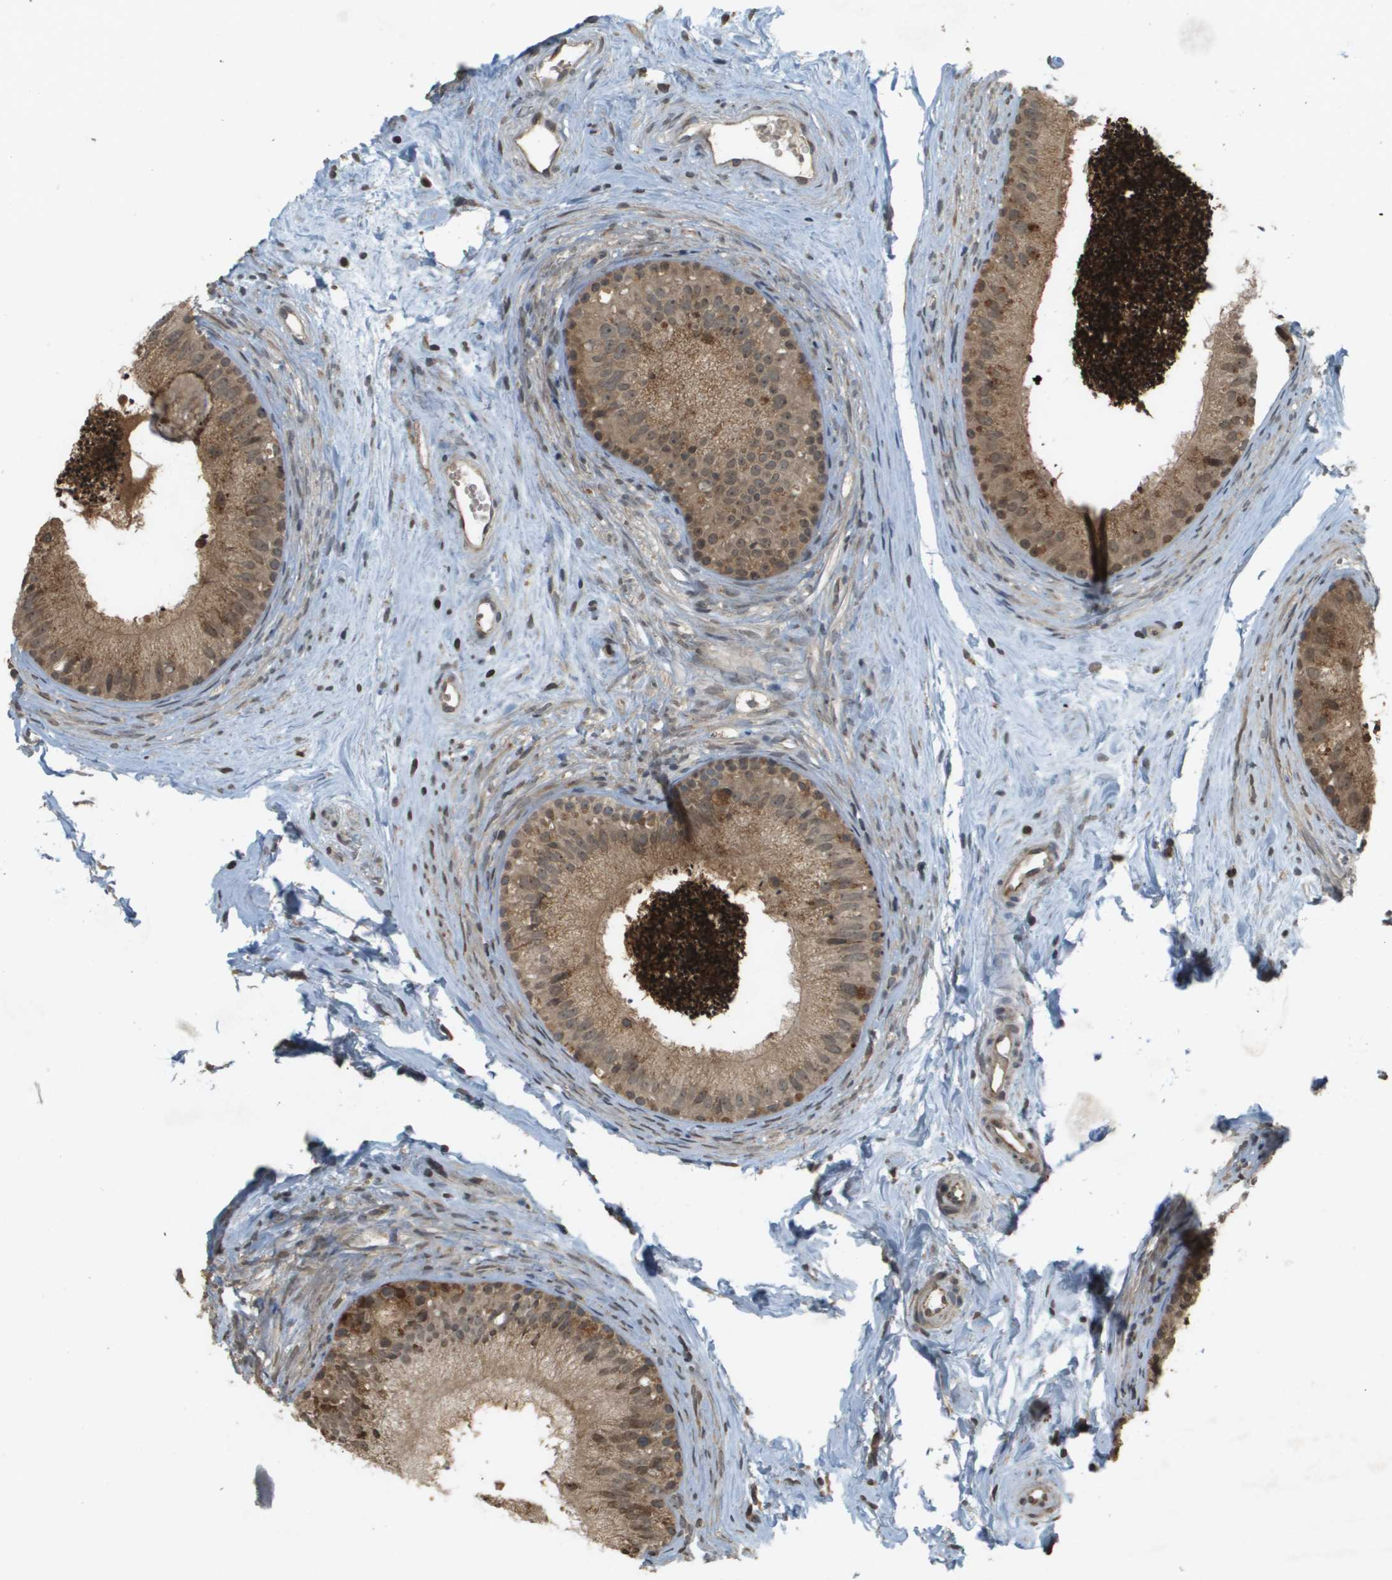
{"staining": {"intensity": "moderate", "quantity": ">75%", "location": "cytoplasmic/membranous"}, "tissue": "epididymis", "cell_type": "Glandular cells", "image_type": "normal", "snomed": [{"axis": "morphology", "description": "Normal tissue, NOS"}, {"axis": "topography", "description": "Epididymis"}], "caption": "Unremarkable epididymis exhibits moderate cytoplasmic/membranous expression in approximately >75% of glandular cells (Brightfield microscopy of DAB IHC at high magnification)..", "gene": "RAB21", "patient": {"sex": "male", "age": 56}}